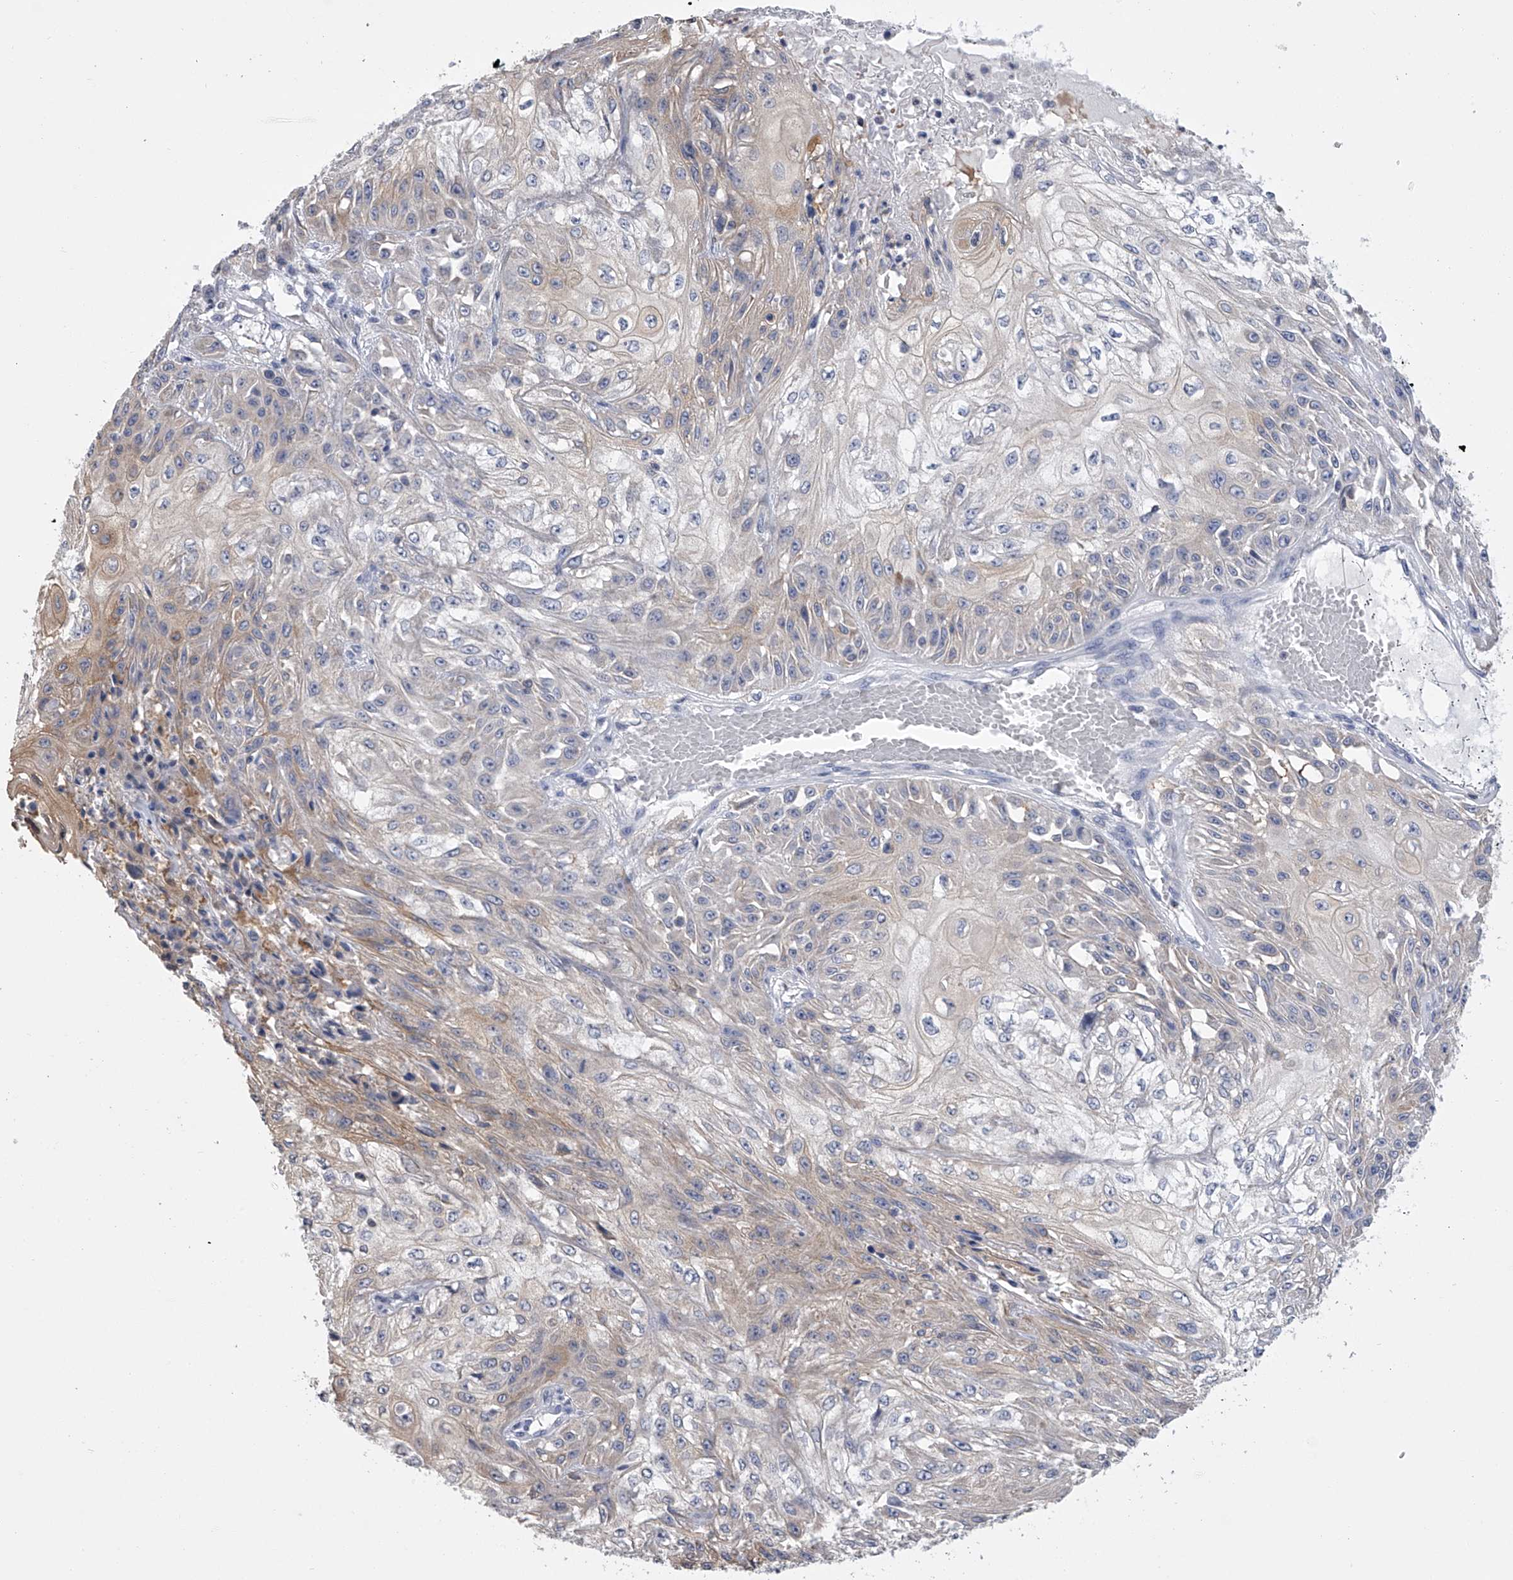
{"staining": {"intensity": "weak", "quantity": "<25%", "location": "cytoplasmic/membranous"}, "tissue": "skin cancer", "cell_type": "Tumor cells", "image_type": "cancer", "snomed": [{"axis": "morphology", "description": "Squamous cell carcinoma, NOS"}, {"axis": "morphology", "description": "Squamous cell carcinoma, metastatic, NOS"}, {"axis": "topography", "description": "Skin"}, {"axis": "topography", "description": "Lymph node"}], "caption": "An IHC histopathology image of skin squamous cell carcinoma is shown. There is no staining in tumor cells of skin squamous cell carcinoma. (Stains: DAB (3,3'-diaminobenzidine) IHC with hematoxylin counter stain, Microscopy: brightfield microscopy at high magnification).", "gene": "TASP1", "patient": {"sex": "male", "age": 75}}